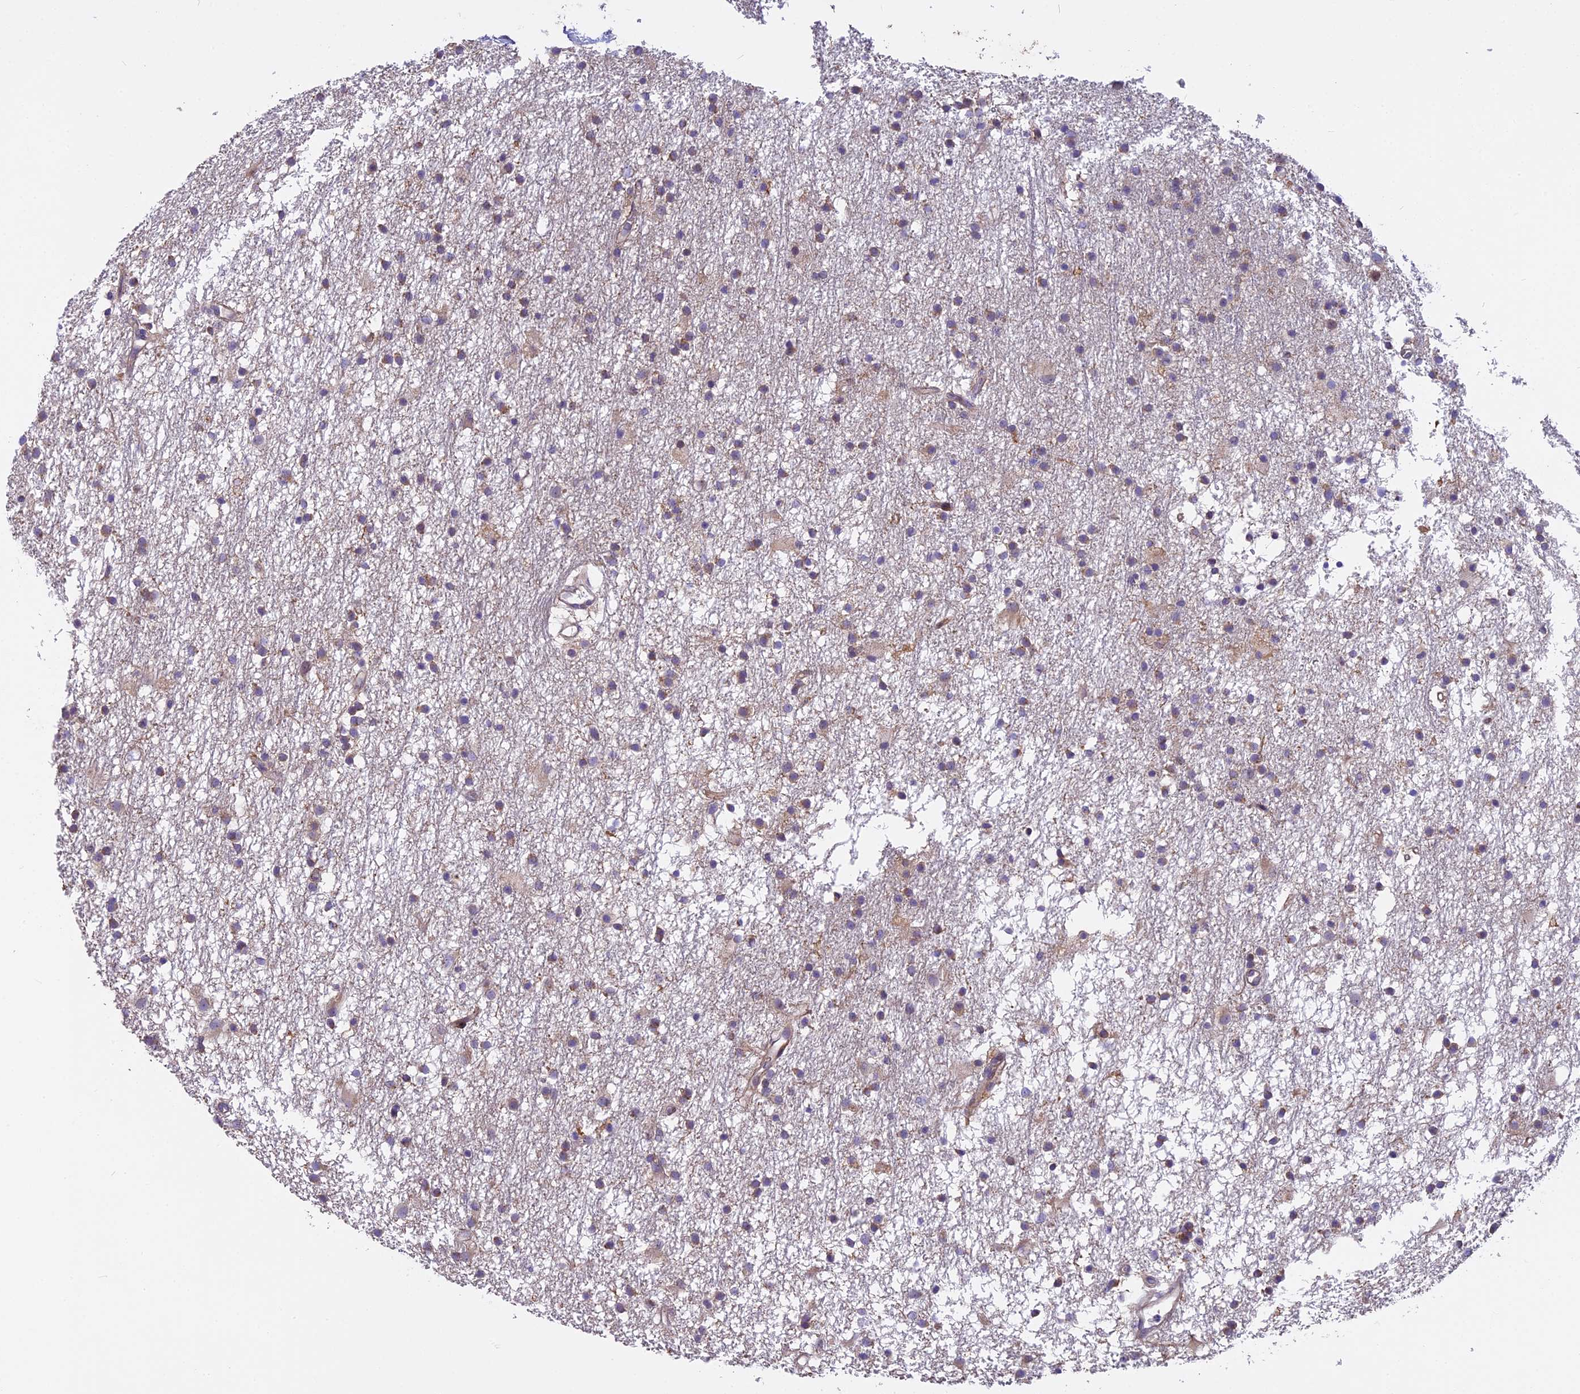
{"staining": {"intensity": "weak", "quantity": "25%-75%", "location": "cytoplasmic/membranous"}, "tissue": "glioma", "cell_type": "Tumor cells", "image_type": "cancer", "snomed": [{"axis": "morphology", "description": "Glioma, malignant, High grade"}, {"axis": "topography", "description": "Brain"}], "caption": "Glioma stained for a protein exhibits weak cytoplasmic/membranous positivity in tumor cells.", "gene": "FAM98C", "patient": {"sex": "male", "age": 77}}